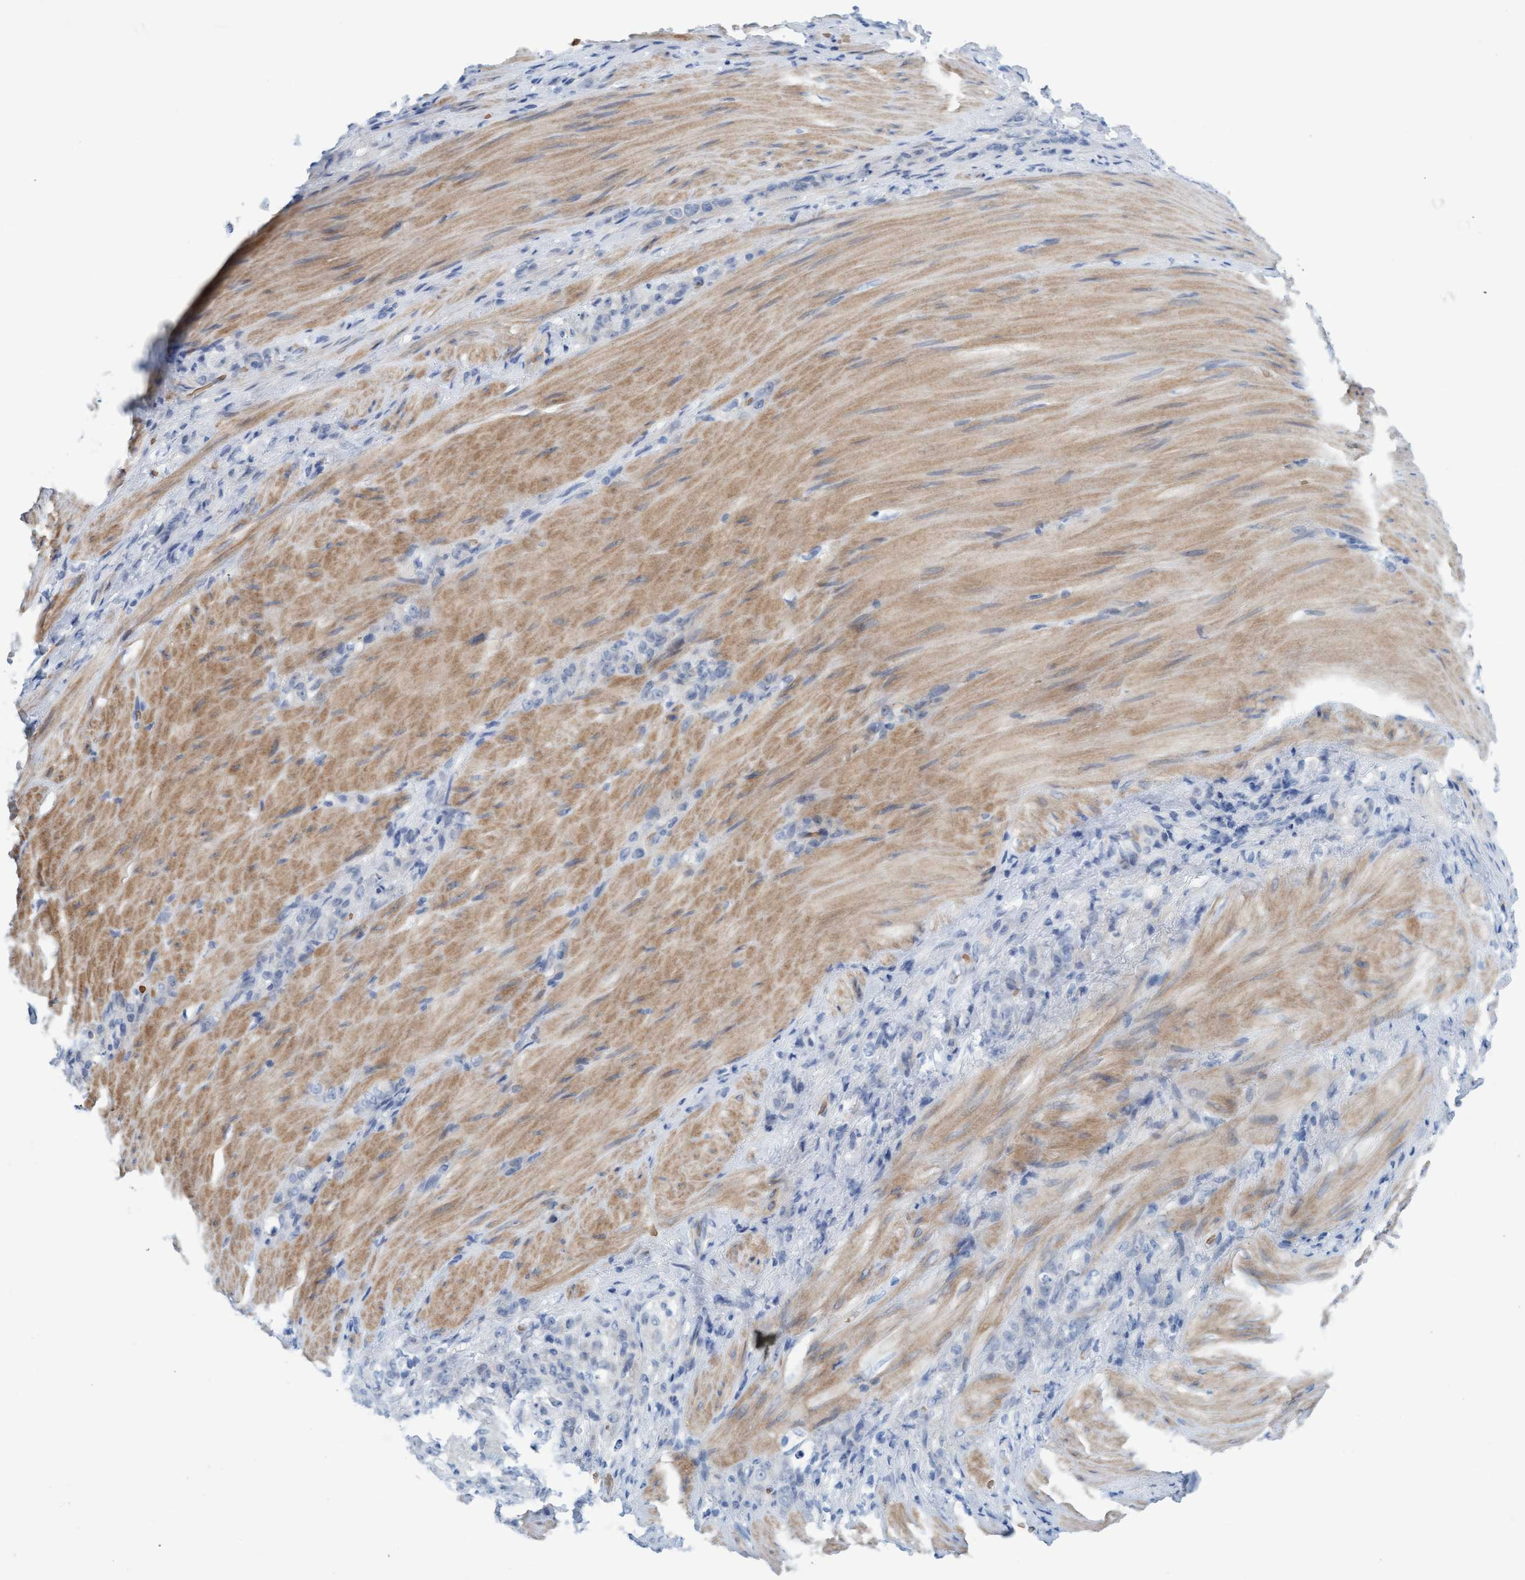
{"staining": {"intensity": "negative", "quantity": "none", "location": "none"}, "tissue": "stomach cancer", "cell_type": "Tumor cells", "image_type": "cancer", "snomed": [{"axis": "morphology", "description": "Normal tissue, NOS"}, {"axis": "morphology", "description": "Adenocarcinoma, NOS"}, {"axis": "topography", "description": "Stomach"}], "caption": "Stomach cancer was stained to show a protein in brown. There is no significant staining in tumor cells. Nuclei are stained in blue.", "gene": "P2RX5", "patient": {"sex": "male", "age": 82}}